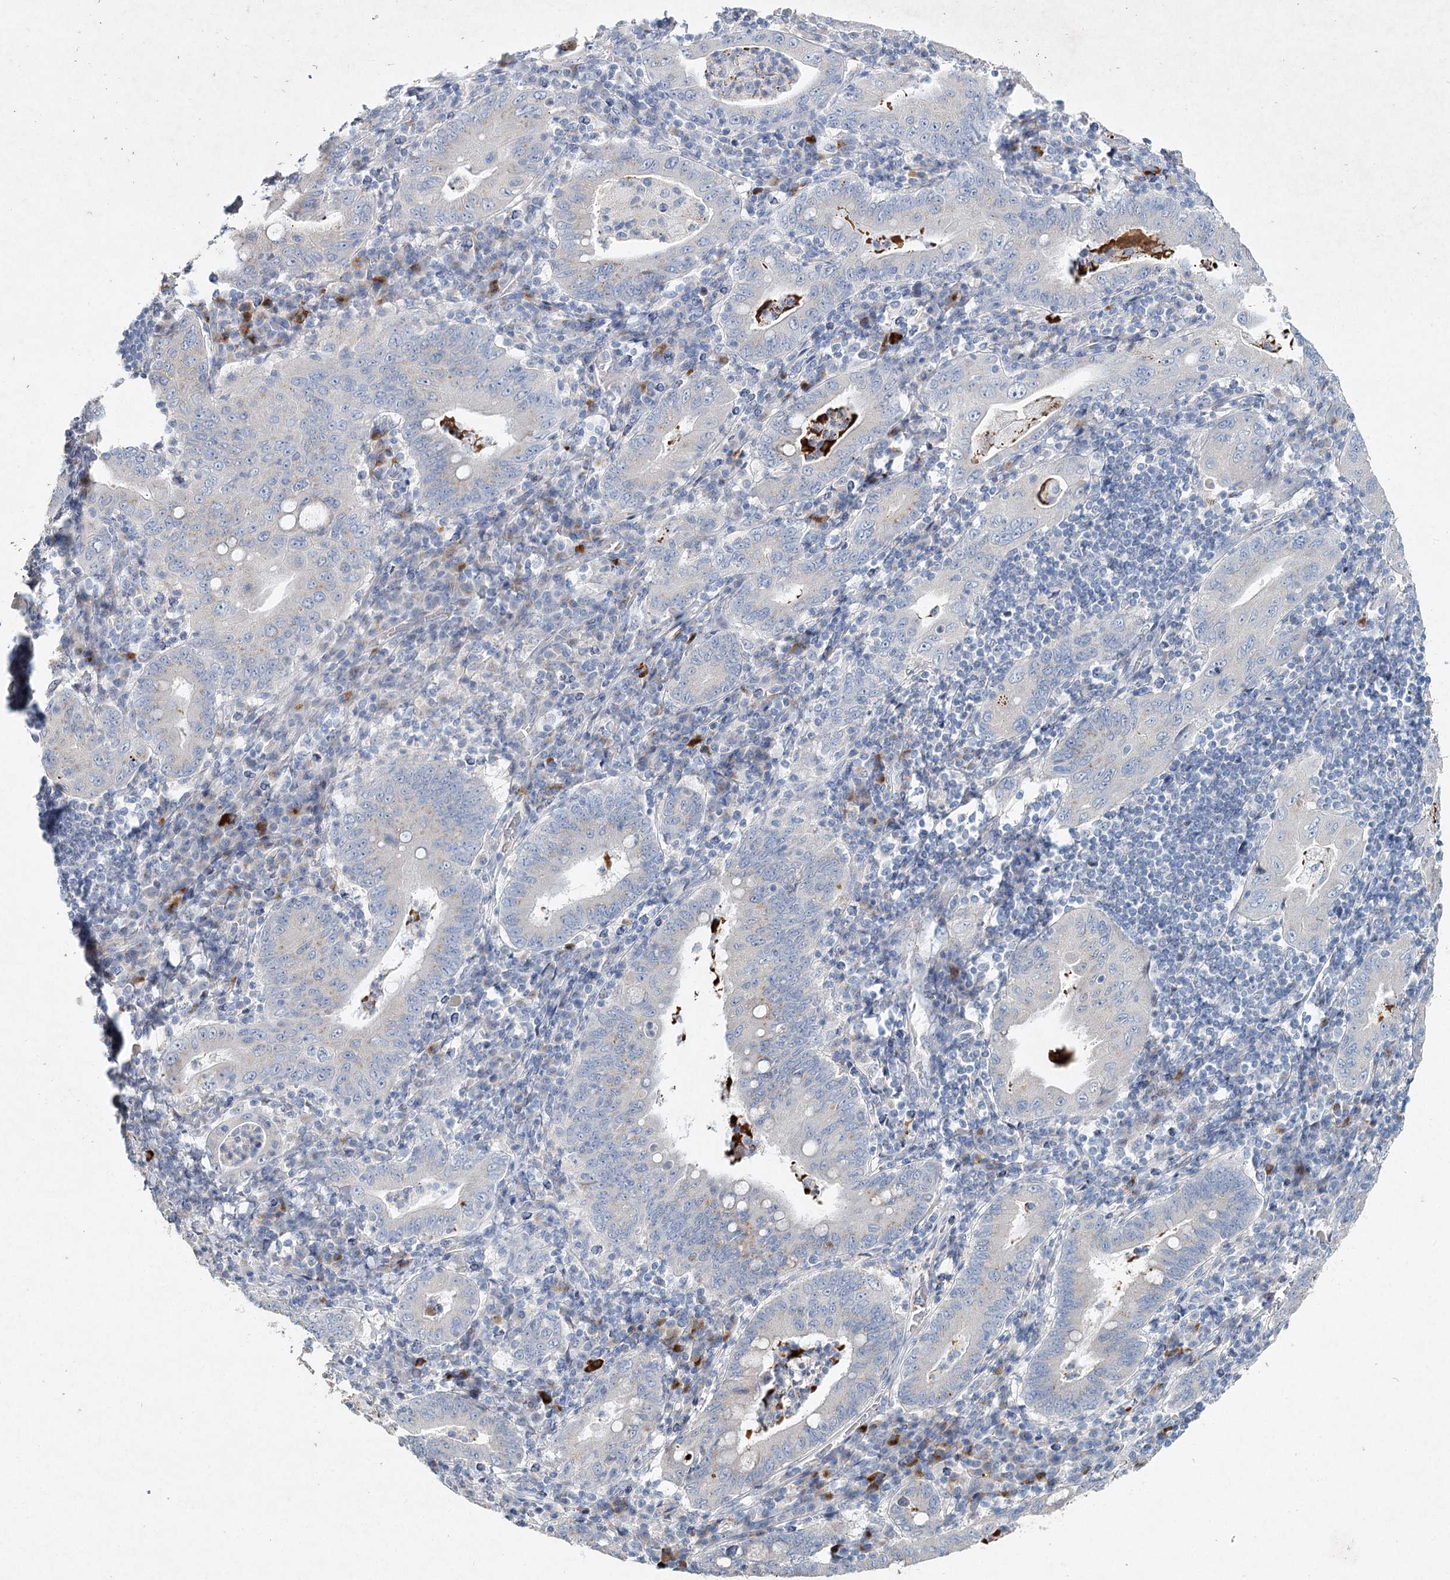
{"staining": {"intensity": "weak", "quantity": "<25%", "location": "cytoplasmic/membranous"}, "tissue": "stomach cancer", "cell_type": "Tumor cells", "image_type": "cancer", "snomed": [{"axis": "morphology", "description": "Normal tissue, NOS"}, {"axis": "morphology", "description": "Adenocarcinoma, NOS"}, {"axis": "topography", "description": "Esophagus"}, {"axis": "topography", "description": "Stomach, upper"}, {"axis": "topography", "description": "Peripheral nerve tissue"}], "caption": "High power microscopy histopathology image of an immunohistochemistry histopathology image of stomach cancer (adenocarcinoma), revealing no significant positivity in tumor cells.", "gene": "RFX6", "patient": {"sex": "male", "age": 62}}